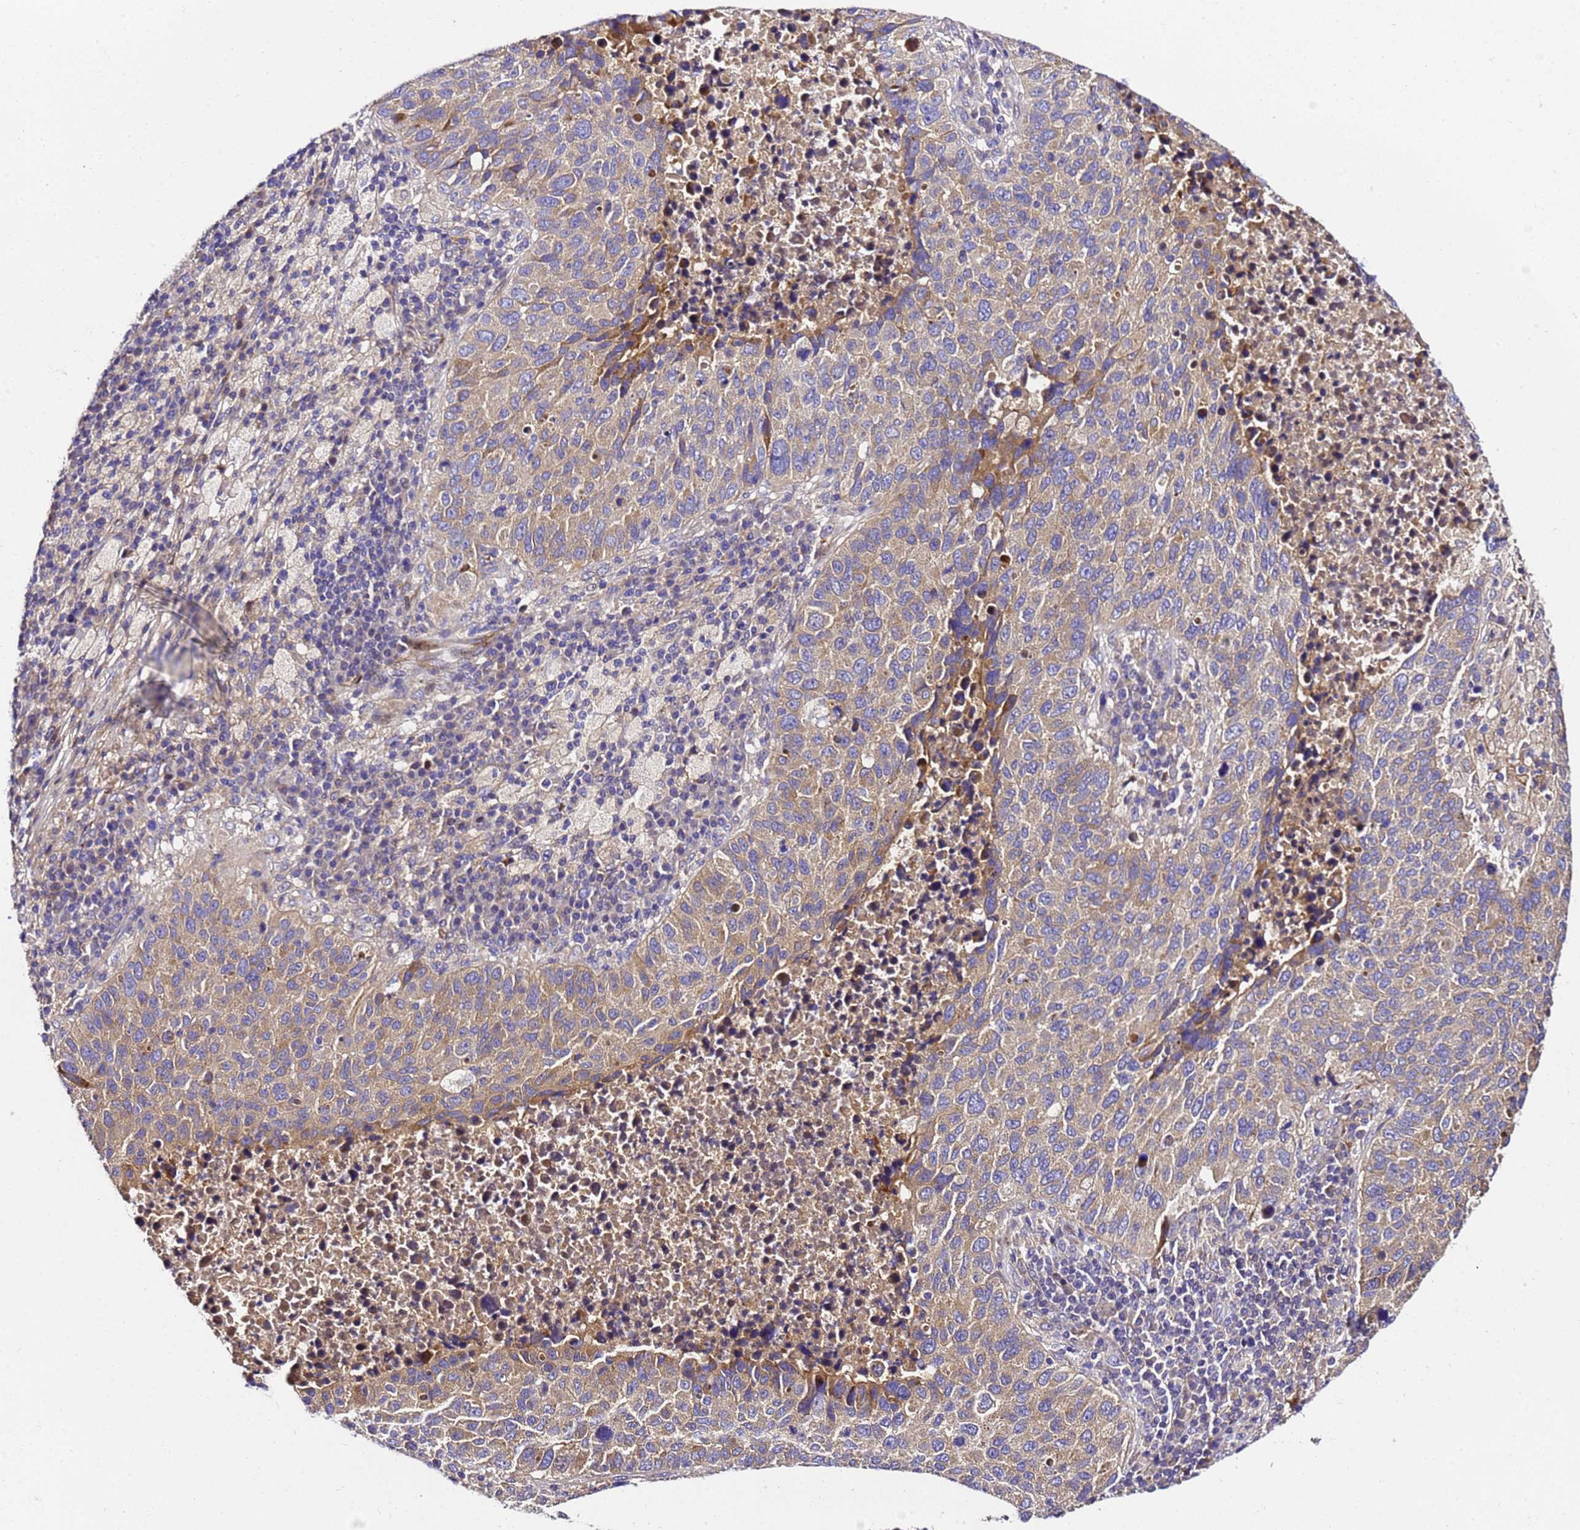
{"staining": {"intensity": "moderate", "quantity": "25%-75%", "location": "cytoplasmic/membranous"}, "tissue": "lung cancer", "cell_type": "Tumor cells", "image_type": "cancer", "snomed": [{"axis": "morphology", "description": "Squamous cell carcinoma, NOS"}, {"axis": "topography", "description": "Lung"}], "caption": "Protein staining of lung squamous cell carcinoma tissue reveals moderate cytoplasmic/membranous expression in approximately 25%-75% of tumor cells.", "gene": "ZNF417", "patient": {"sex": "male", "age": 73}}